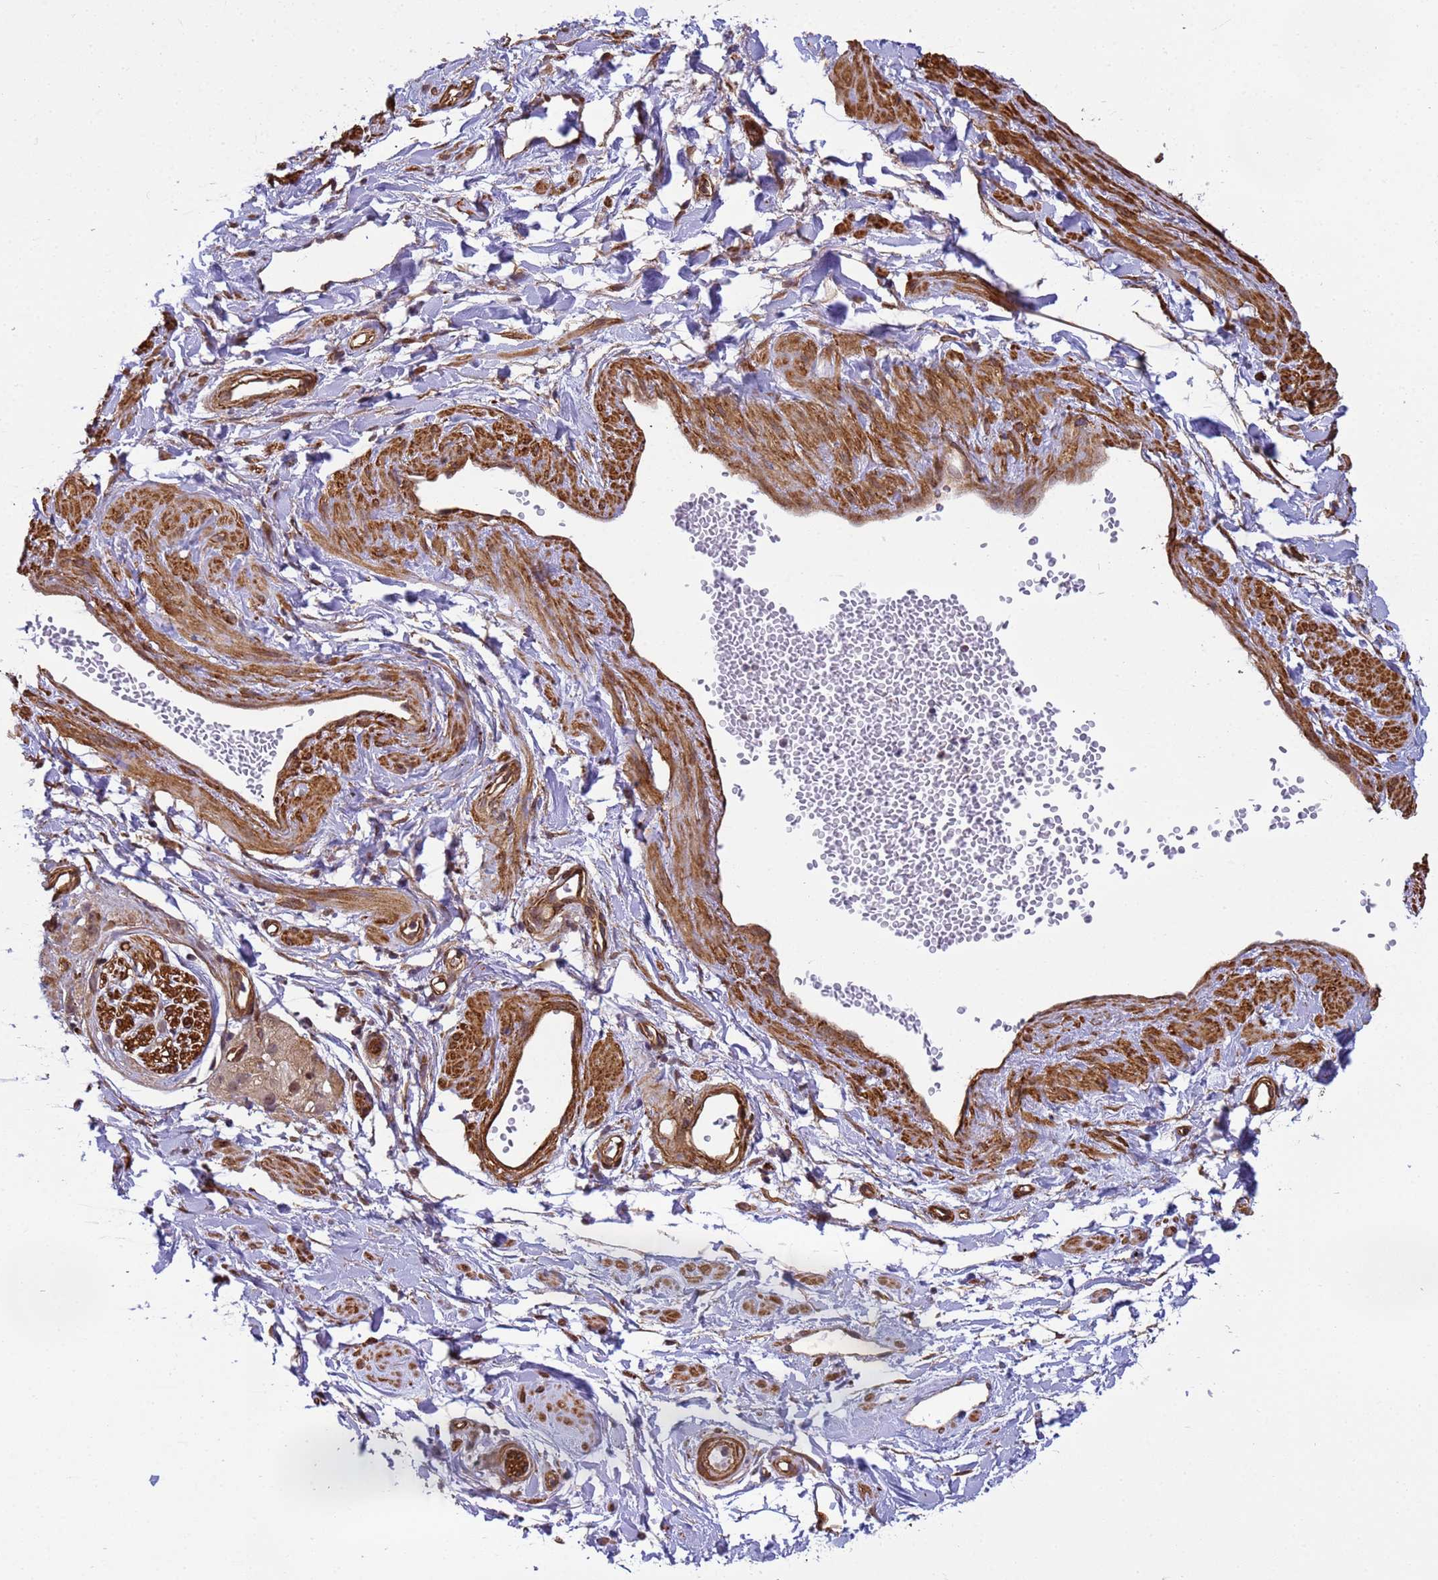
{"staining": {"intensity": "weak", "quantity": "25%-75%", "location": "cytoplasmic/membranous"}, "tissue": "adipose tissue", "cell_type": "Adipocytes", "image_type": "normal", "snomed": [{"axis": "morphology", "description": "Normal tissue, NOS"}, {"axis": "topography", "description": "Soft tissue"}, {"axis": "topography", "description": "Adipose tissue"}, {"axis": "topography", "description": "Vascular tissue"}, {"axis": "topography", "description": "Peripheral nerve tissue"}], "caption": "The image exhibits immunohistochemical staining of benign adipose tissue. There is weak cytoplasmic/membranous positivity is identified in about 25%-75% of adipocytes. The protein is stained brown, and the nuclei are stained in blue (DAB IHC with brightfield microscopy, high magnification).", "gene": "ITGB4", "patient": {"sex": "male", "age": 74}}